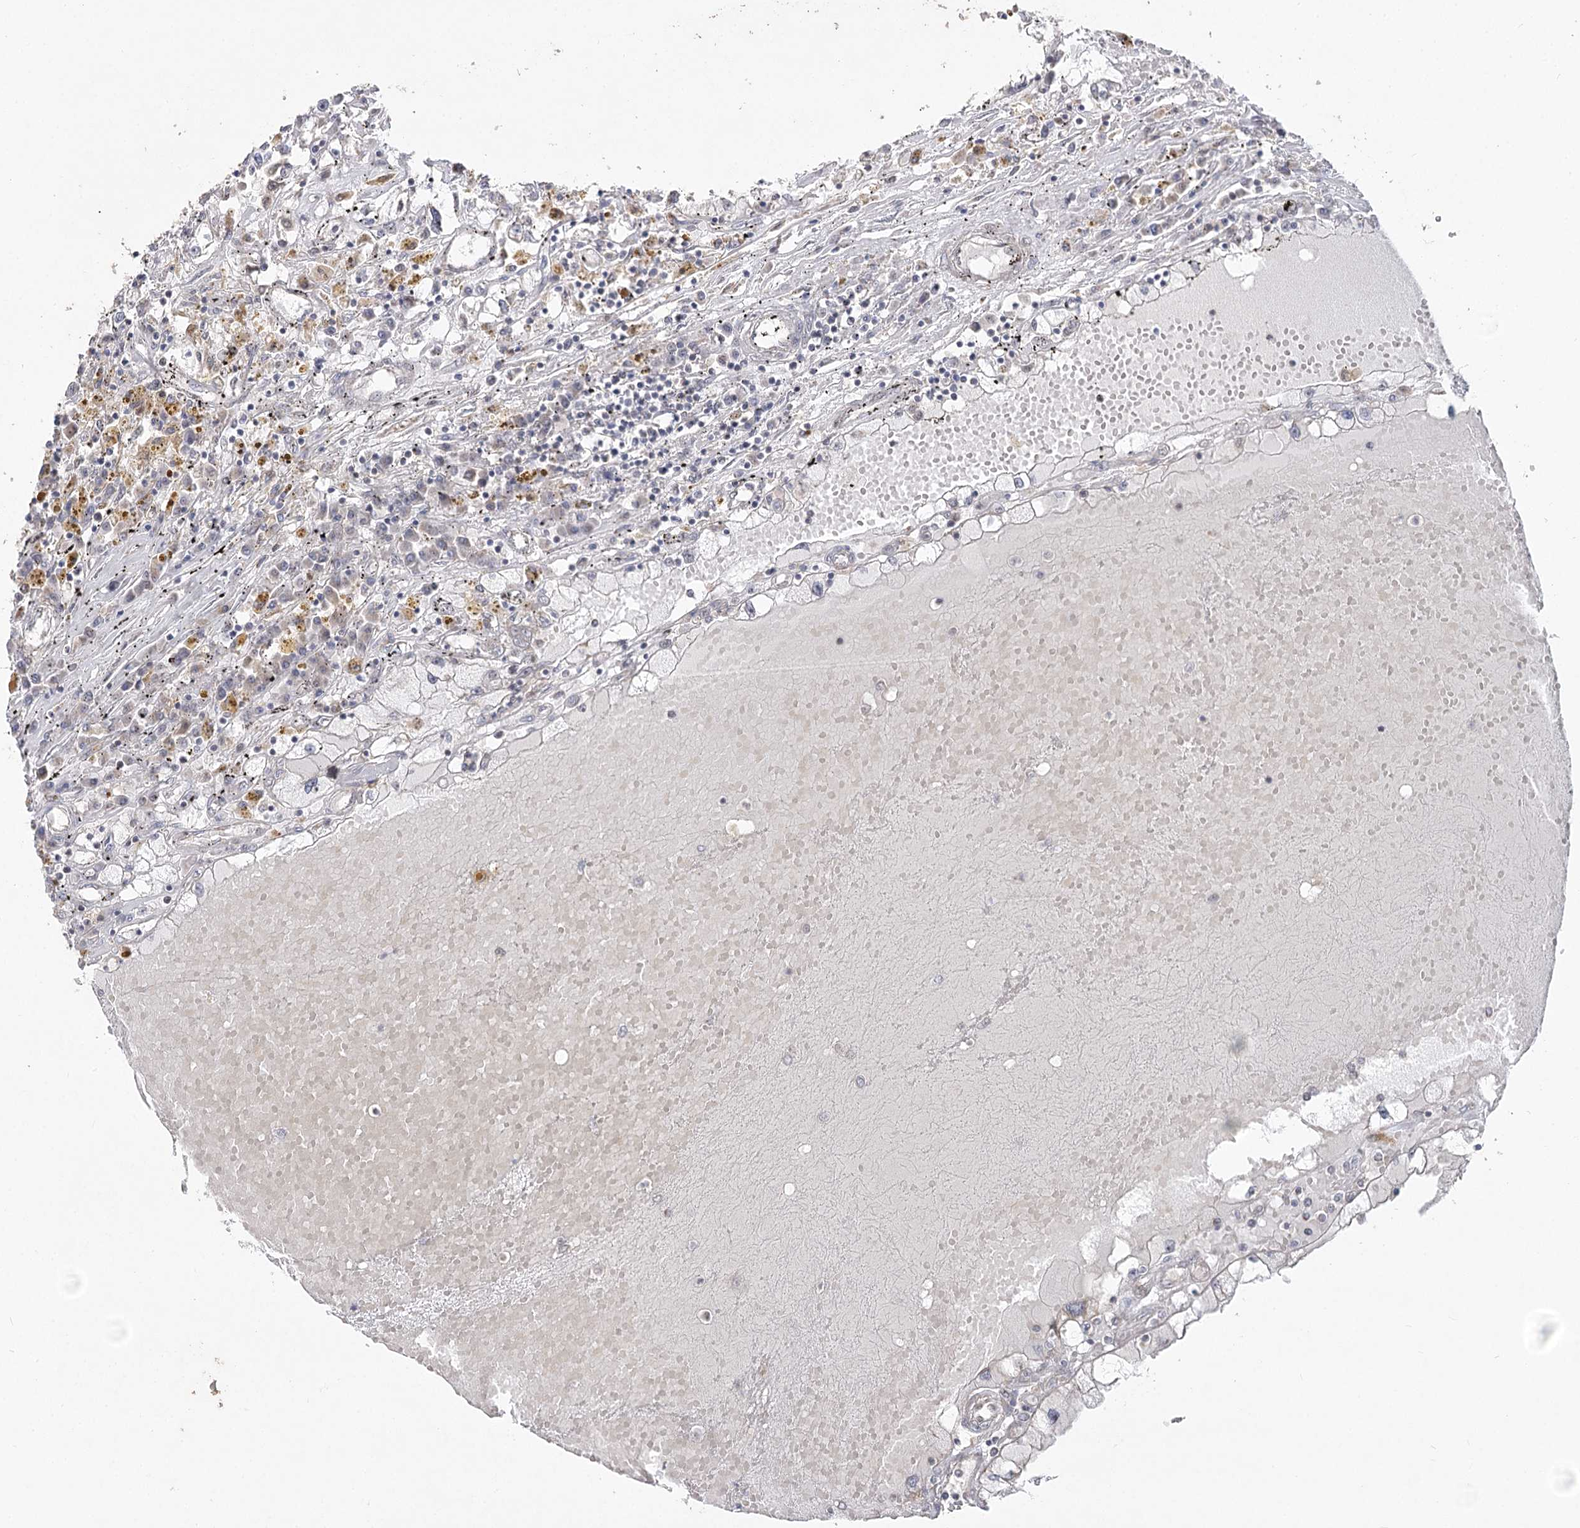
{"staining": {"intensity": "negative", "quantity": "none", "location": "none"}, "tissue": "renal cancer", "cell_type": "Tumor cells", "image_type": "cancer", "snomed": [{"axis": "morphology", "description": "Adenocarcinoma, NOS"}, {"axis": "topography", "description": "Kidney"}], "caption": "Protein analysis of renal cancer exhibits no significant positivity in tumor cells.", "gene": "RUFY4", "patient": {"sex": "male", "age": 56}}